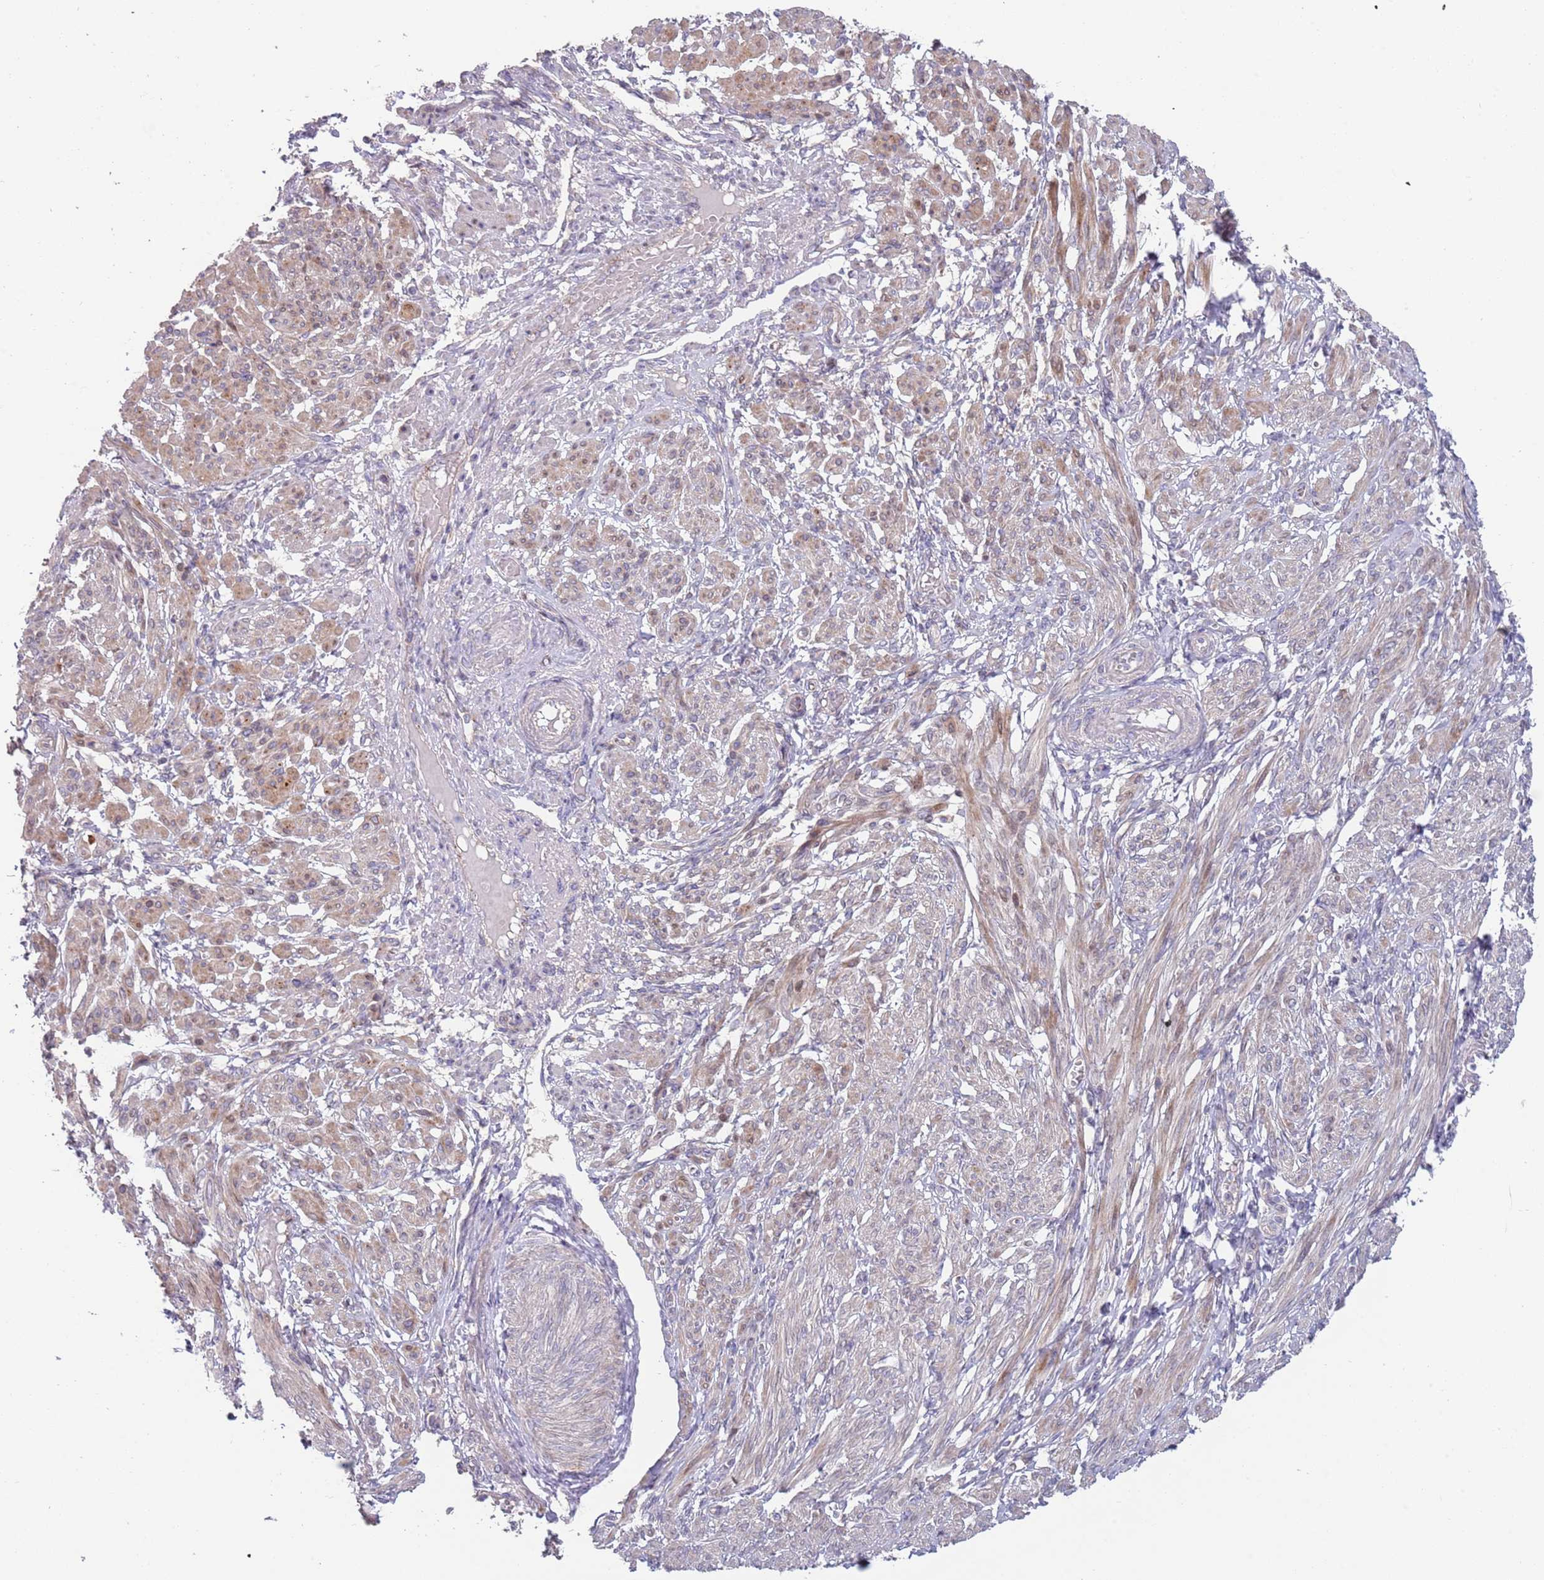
{"staining": {"intensity": "weak", "quantity": "25%-75%", "location": "cytoplasmic/membranous"}, "tissue": "smooth muscle", "cell_type": "Smooth muscle cells", "image_type": "normal", "snomed": [{"axis": "morphology", "description": "Normal tissue, NOS"}, {"axis": "topography", "description": "Smooth muscle"}], "caption": "High-power microscopy captured an immunohistochemistry (IHC) photomicrograph of benign smooth muscle, revealing weak cytoplasmic/membranous staining in about 25%-75% of smooth muscle cells. The protein of interest is shown in brown color, while the nuclei are stained blue.", "gene": "ABCC10", "patient": {"sex": "female", "age": 39}}